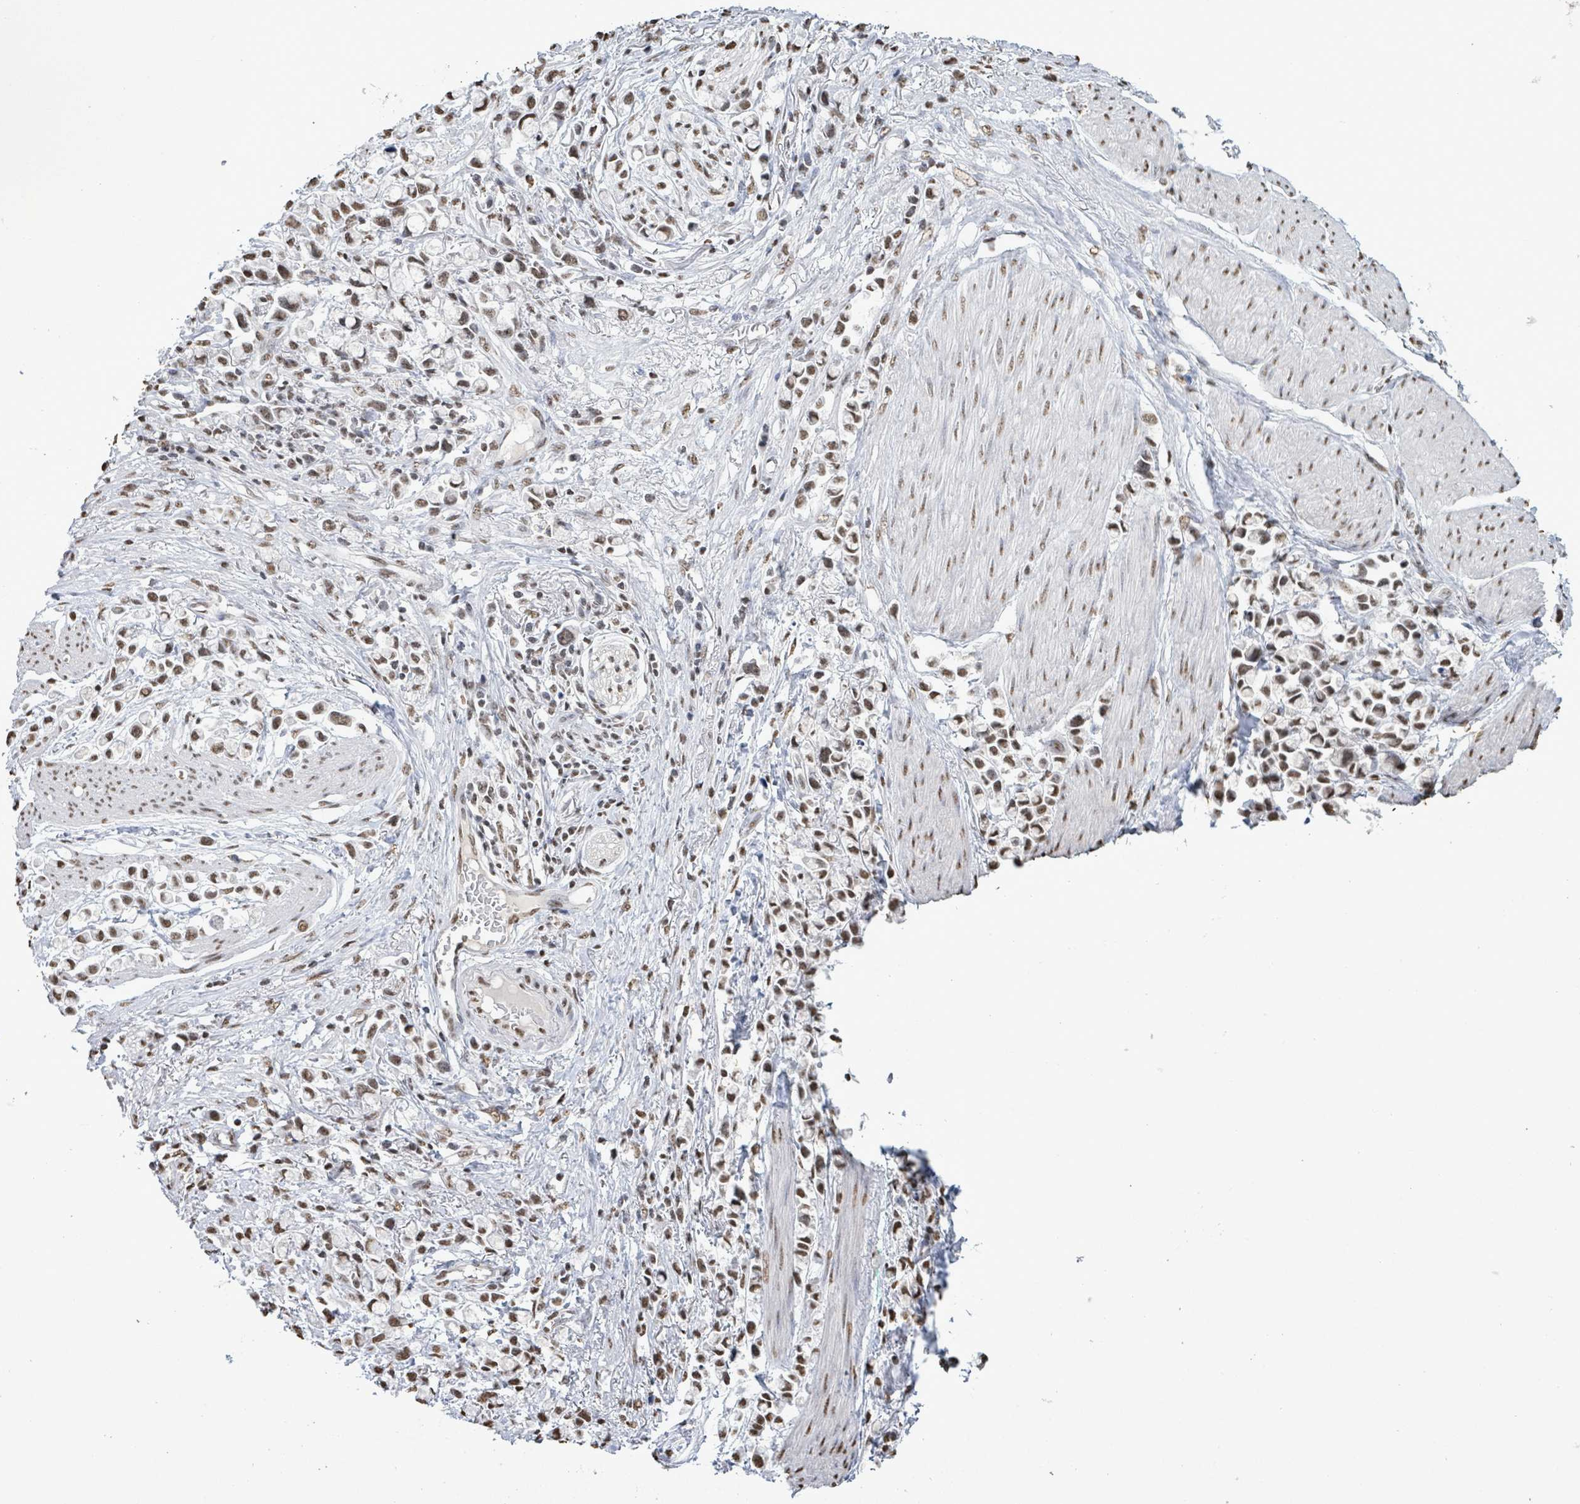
{"staining": {"intensity": "moderate", "quantity": ">75%", "location": "nuclear"}, "tissue": "stomach cancer", "cell_type": "Tumor cells", "image_type": "cancer", "snomed": [{"axis": "morphology", "description": "Adenocarcinoma, NOS"}, {"axis": "topography", "description": "Stomach"}], "caption": "Immunohistochemical staining of human stomach cancer (adenocarcinoma) displays medium levels of moderate nuclear protein positivity in approximately >75% of tumor cells.", "gene": "SAMD14", "patient": {"sex": "female", "age": 81}}